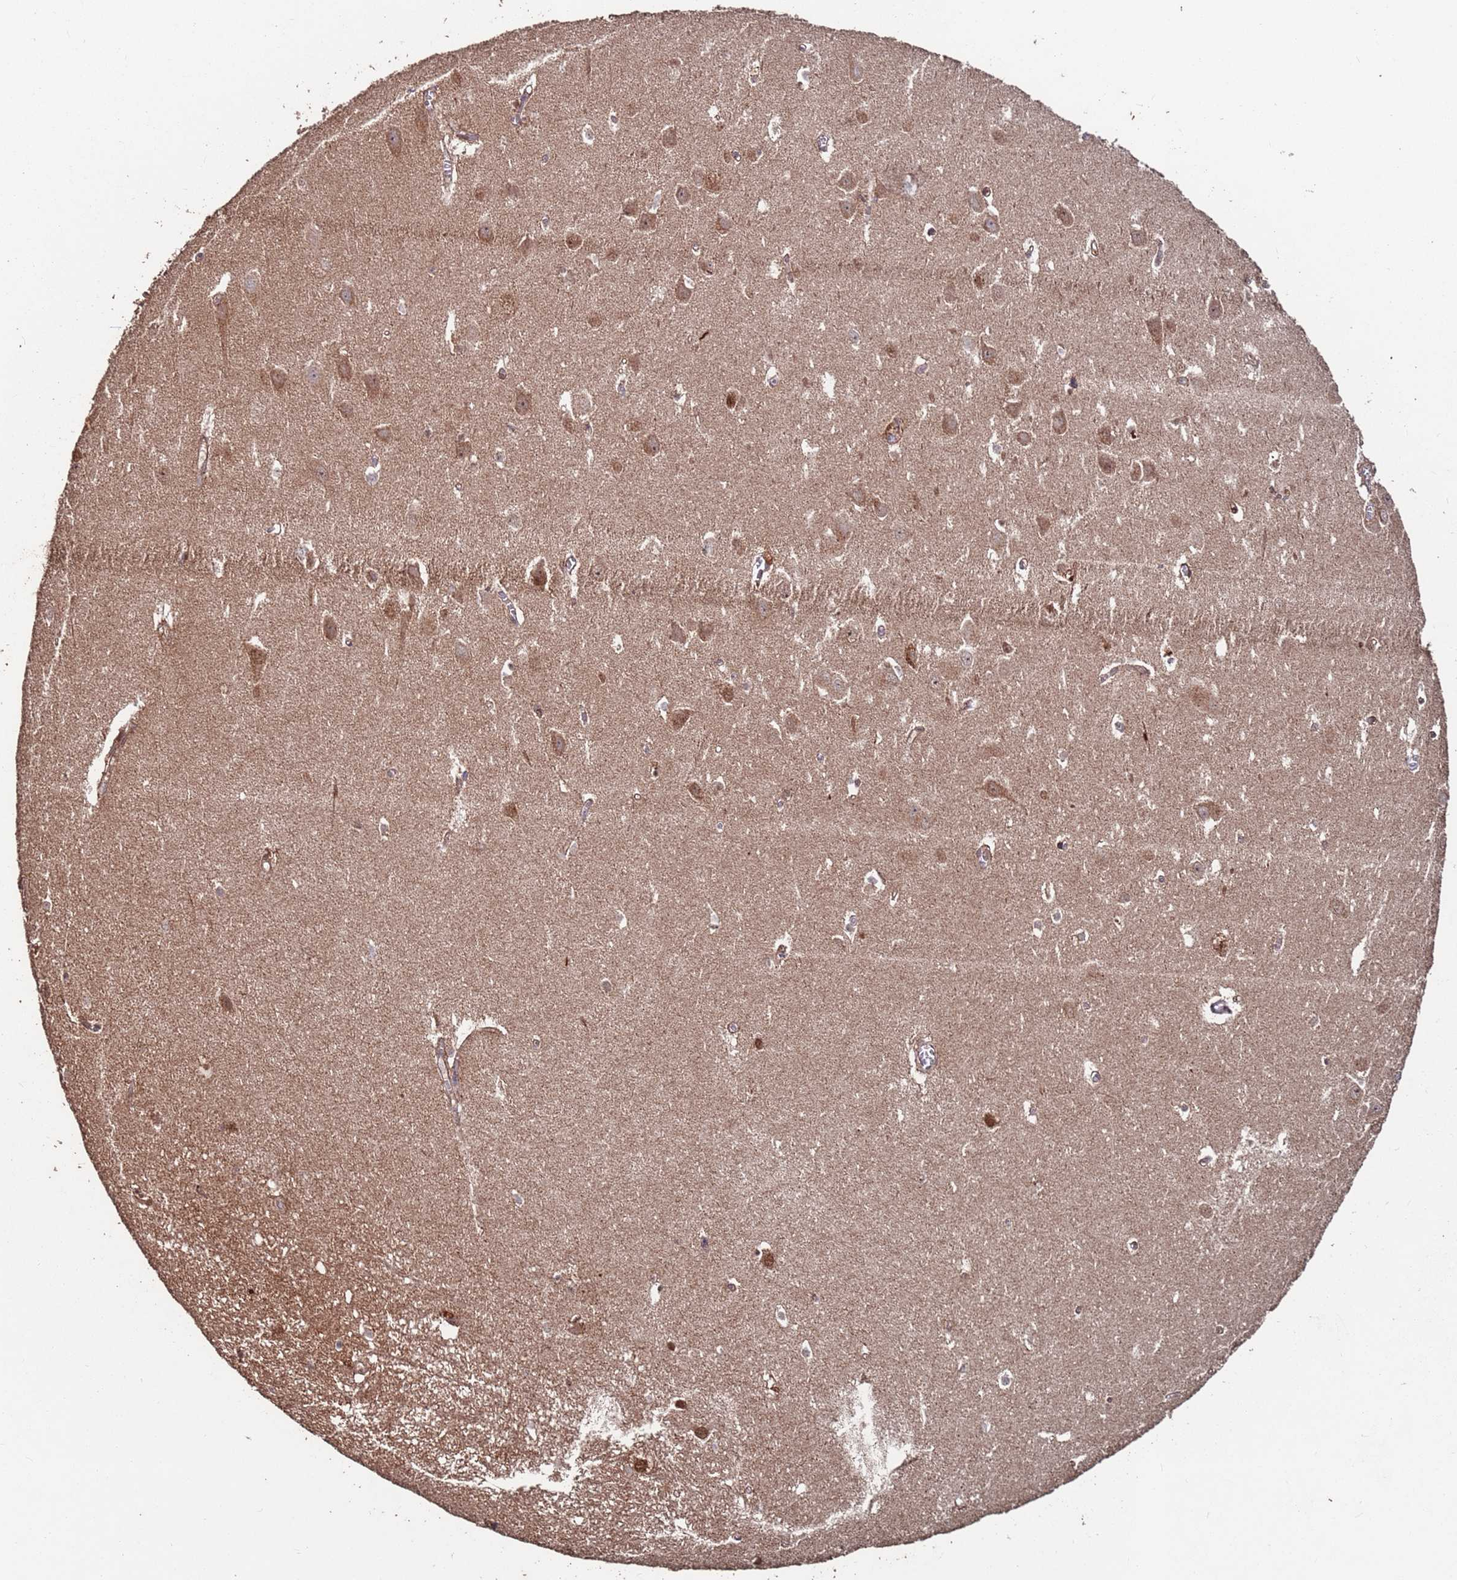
{"staining": {"intensity": "weak", "quantity": "<25%", "location": "cytoplasmic/membranous,nuclear"}, "tissue": "hippocampus", "cell_type": "Glial cells", "image_type": "normal", "snomed": [{"axis": "morphology", "description": "Normal tissue, NOS"}, {"axis": "topography", "description": "Hippocampus"}], "caption": "The immunohistochemistry (IHC) image has no significant positivity in glial cells of hippocampus.", "gene": "PRR7", "patient": {"sex": "female", "age": 64}}